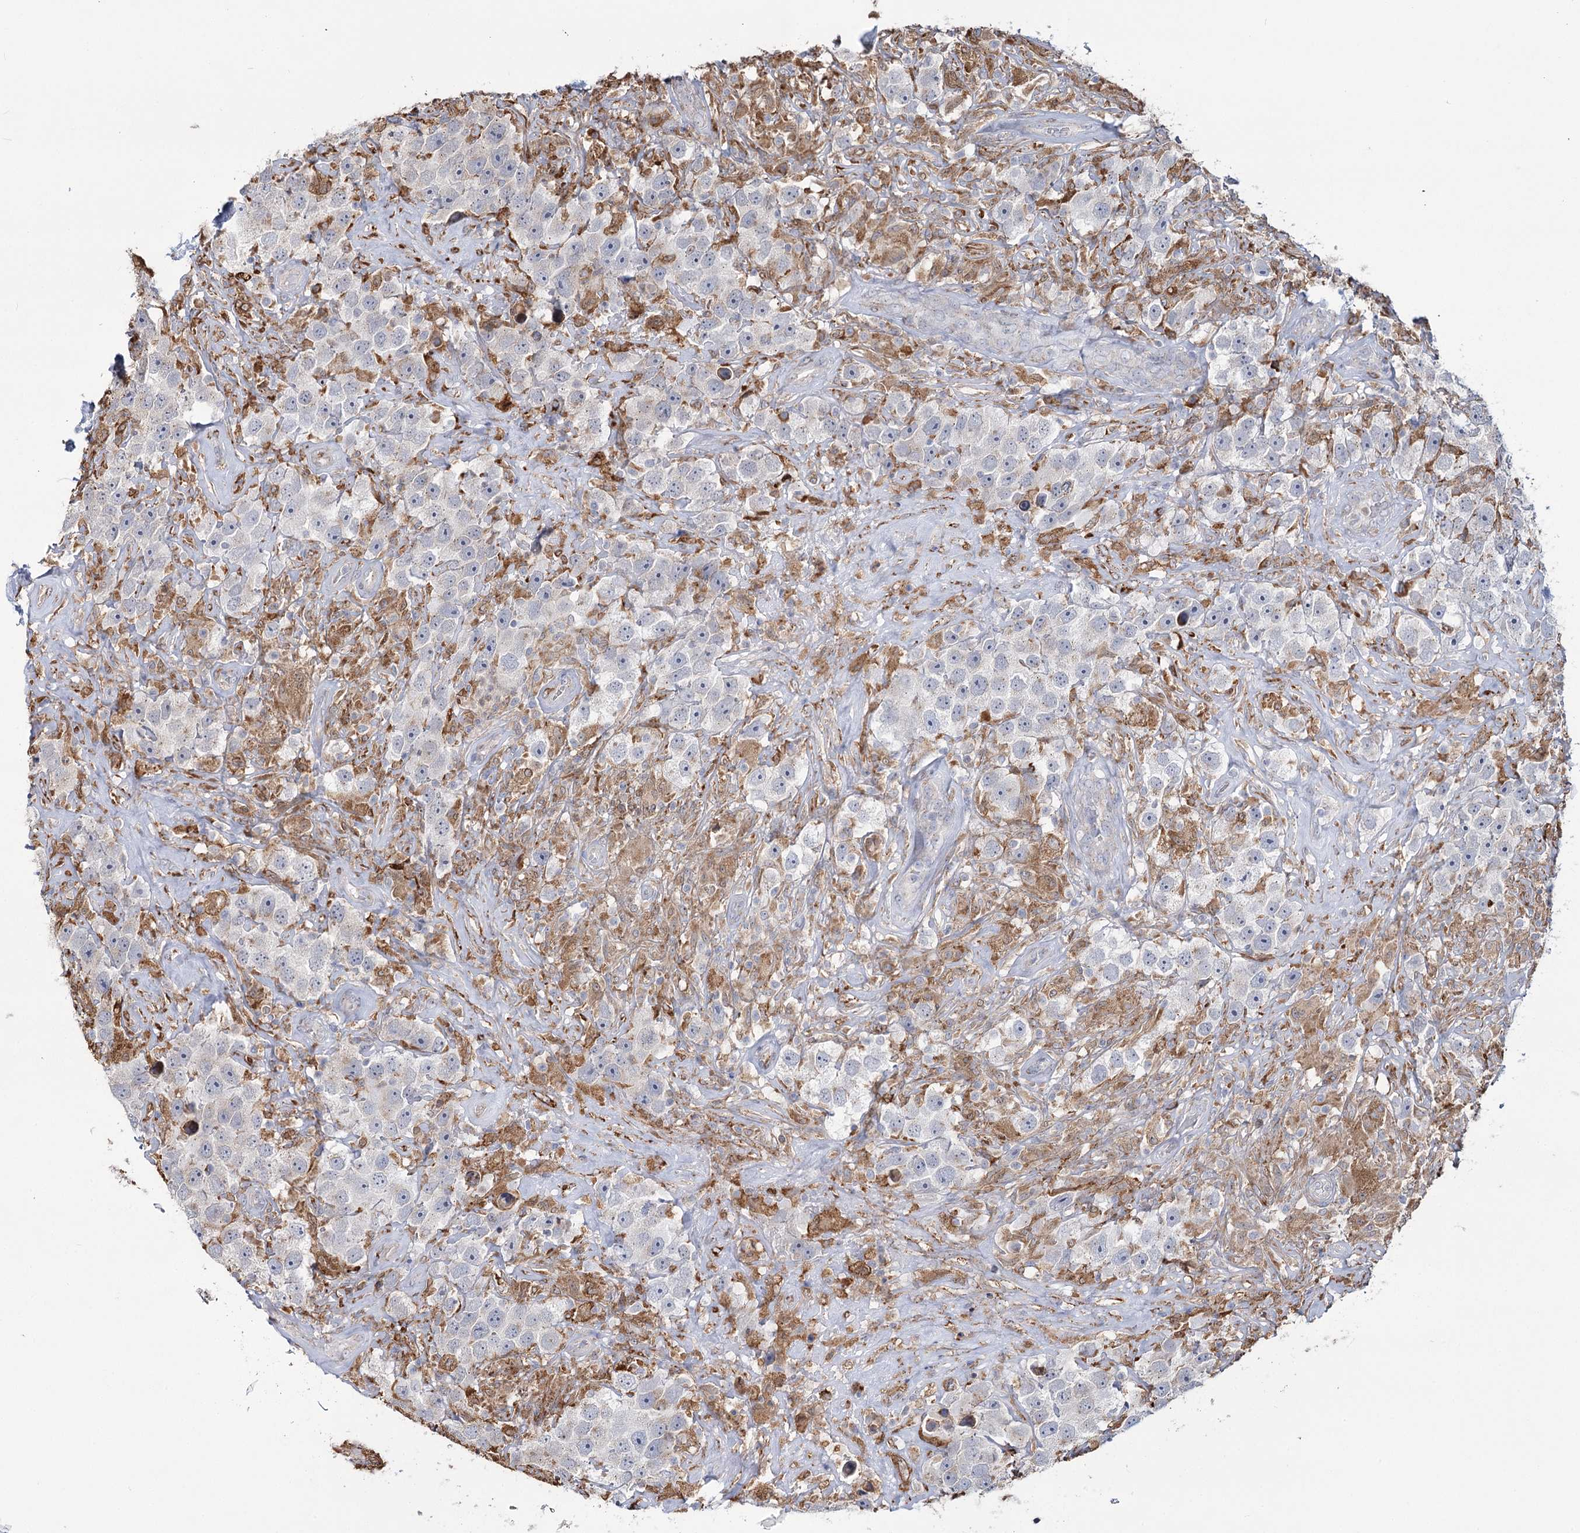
{"staining": {"intensity": "negative", "quantity": "none", "location": "none"}, "tissue": "testis cancer", "cell_type": "Tumor cells", "image_type": "cancer", "snomed": [{"axis": "morphology", "description": "Seminoma, NOS"}, {"axis": "topography", "description": "Testis"}], "caption": "Tumor cells are negative for protein expression in human testis cancer. (Immunohistochemistry, brightfield microscopy, high magnification).", "gene": "ZCCHC9", "patient": {"sex": "male", "age": 49}}